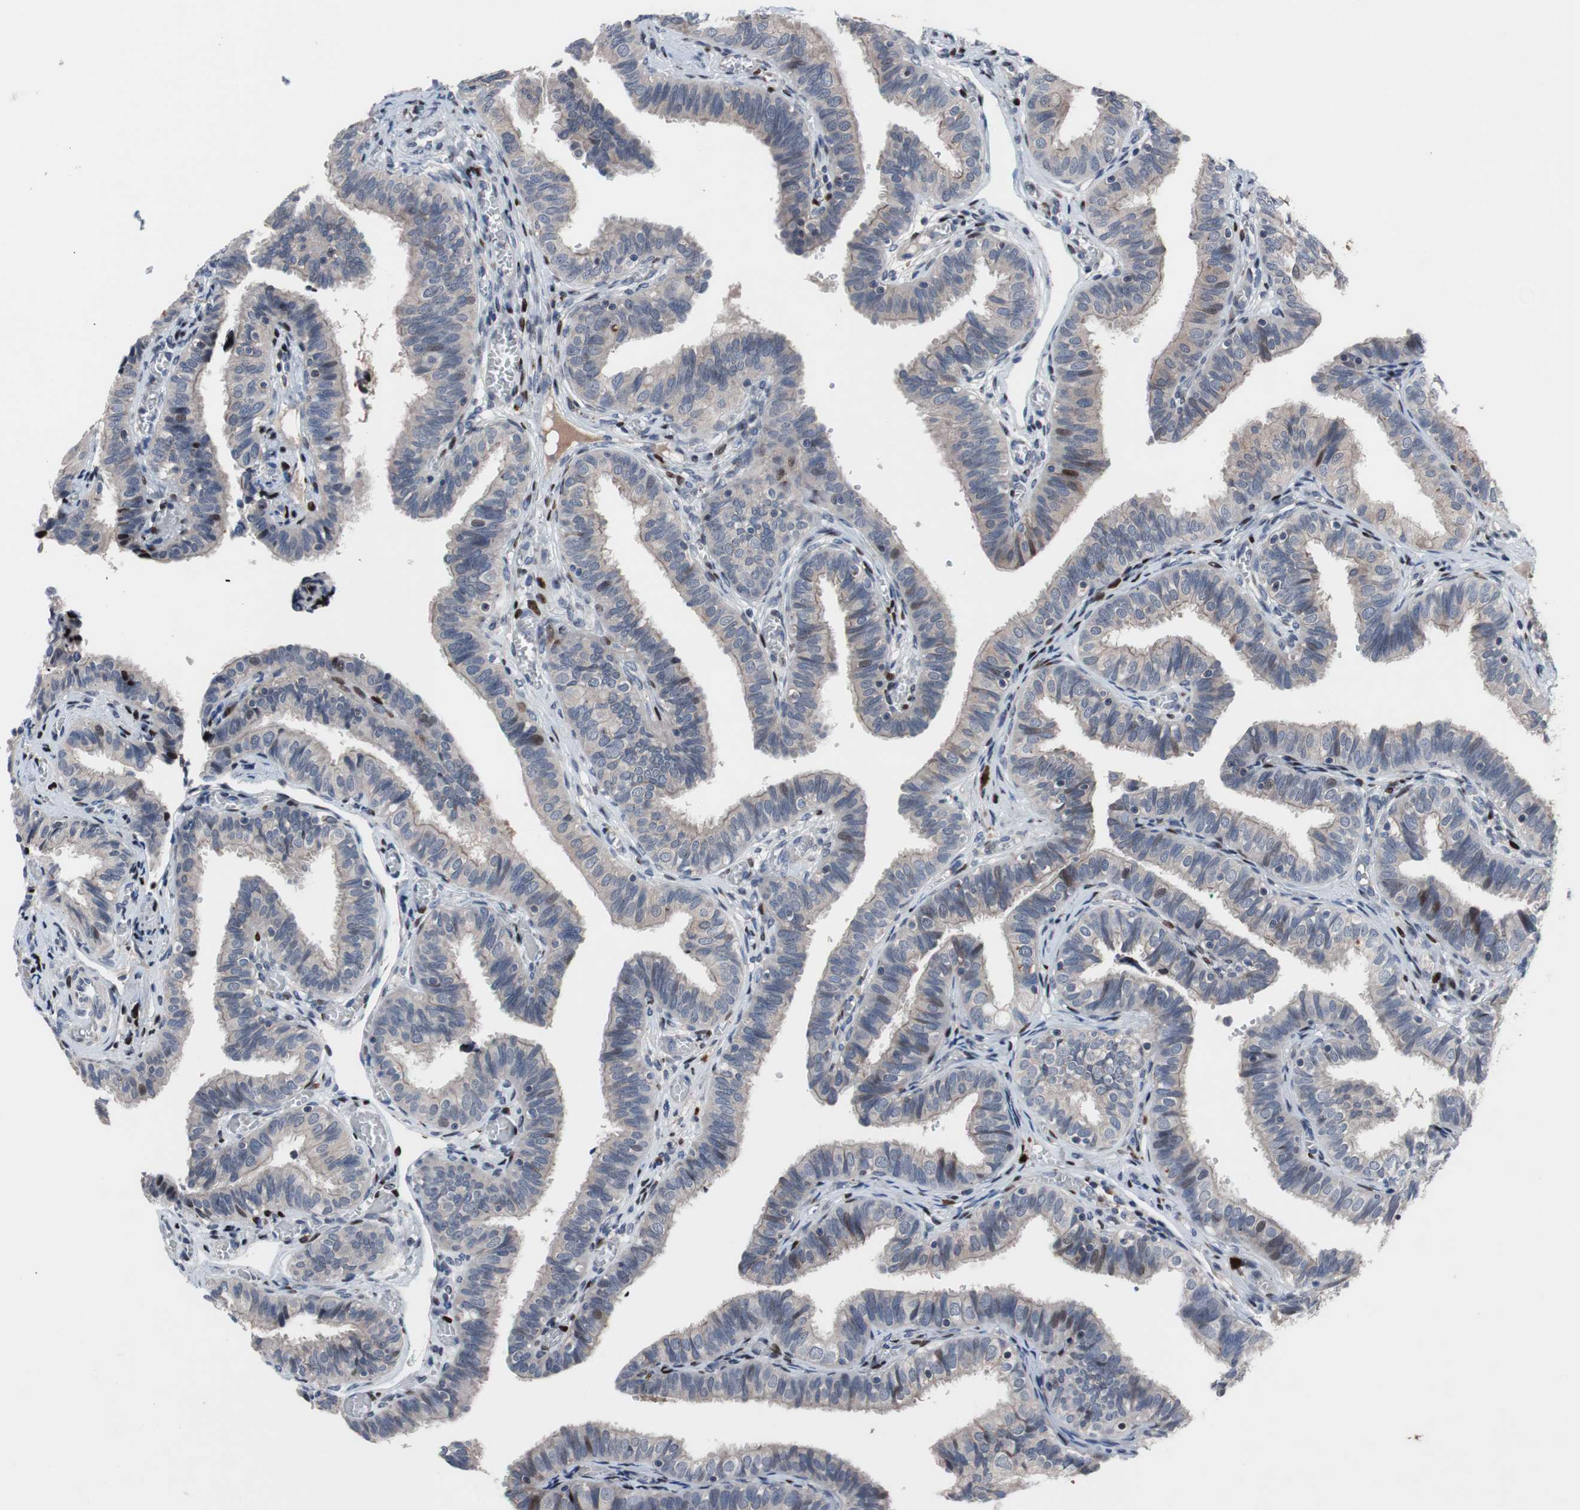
{"staining": {"intensity": "weak", "quantity": "<25%", "location": "cytoplasmic/membranous,nuclear"}, "tissue": "fallopian tube", "cell_type": "Glandular cells", "image_type": "normal", "snomed": [{"axis": "morphology", "description": "Normal tissue, NOS"}, {"axis": "topography", "description": "Fallopian tube"}], "caption": "Fallopian tube was stained to show a protein in brown. There is no significant staining in glandular cells. (DAB (3,3'-diaminobenzidine) immunohistochemistry (IHC) visualized using brightfield microscopy, high magnification).", "gene": "MUTYH", "patient": {"sex": "female", "age": 46}}